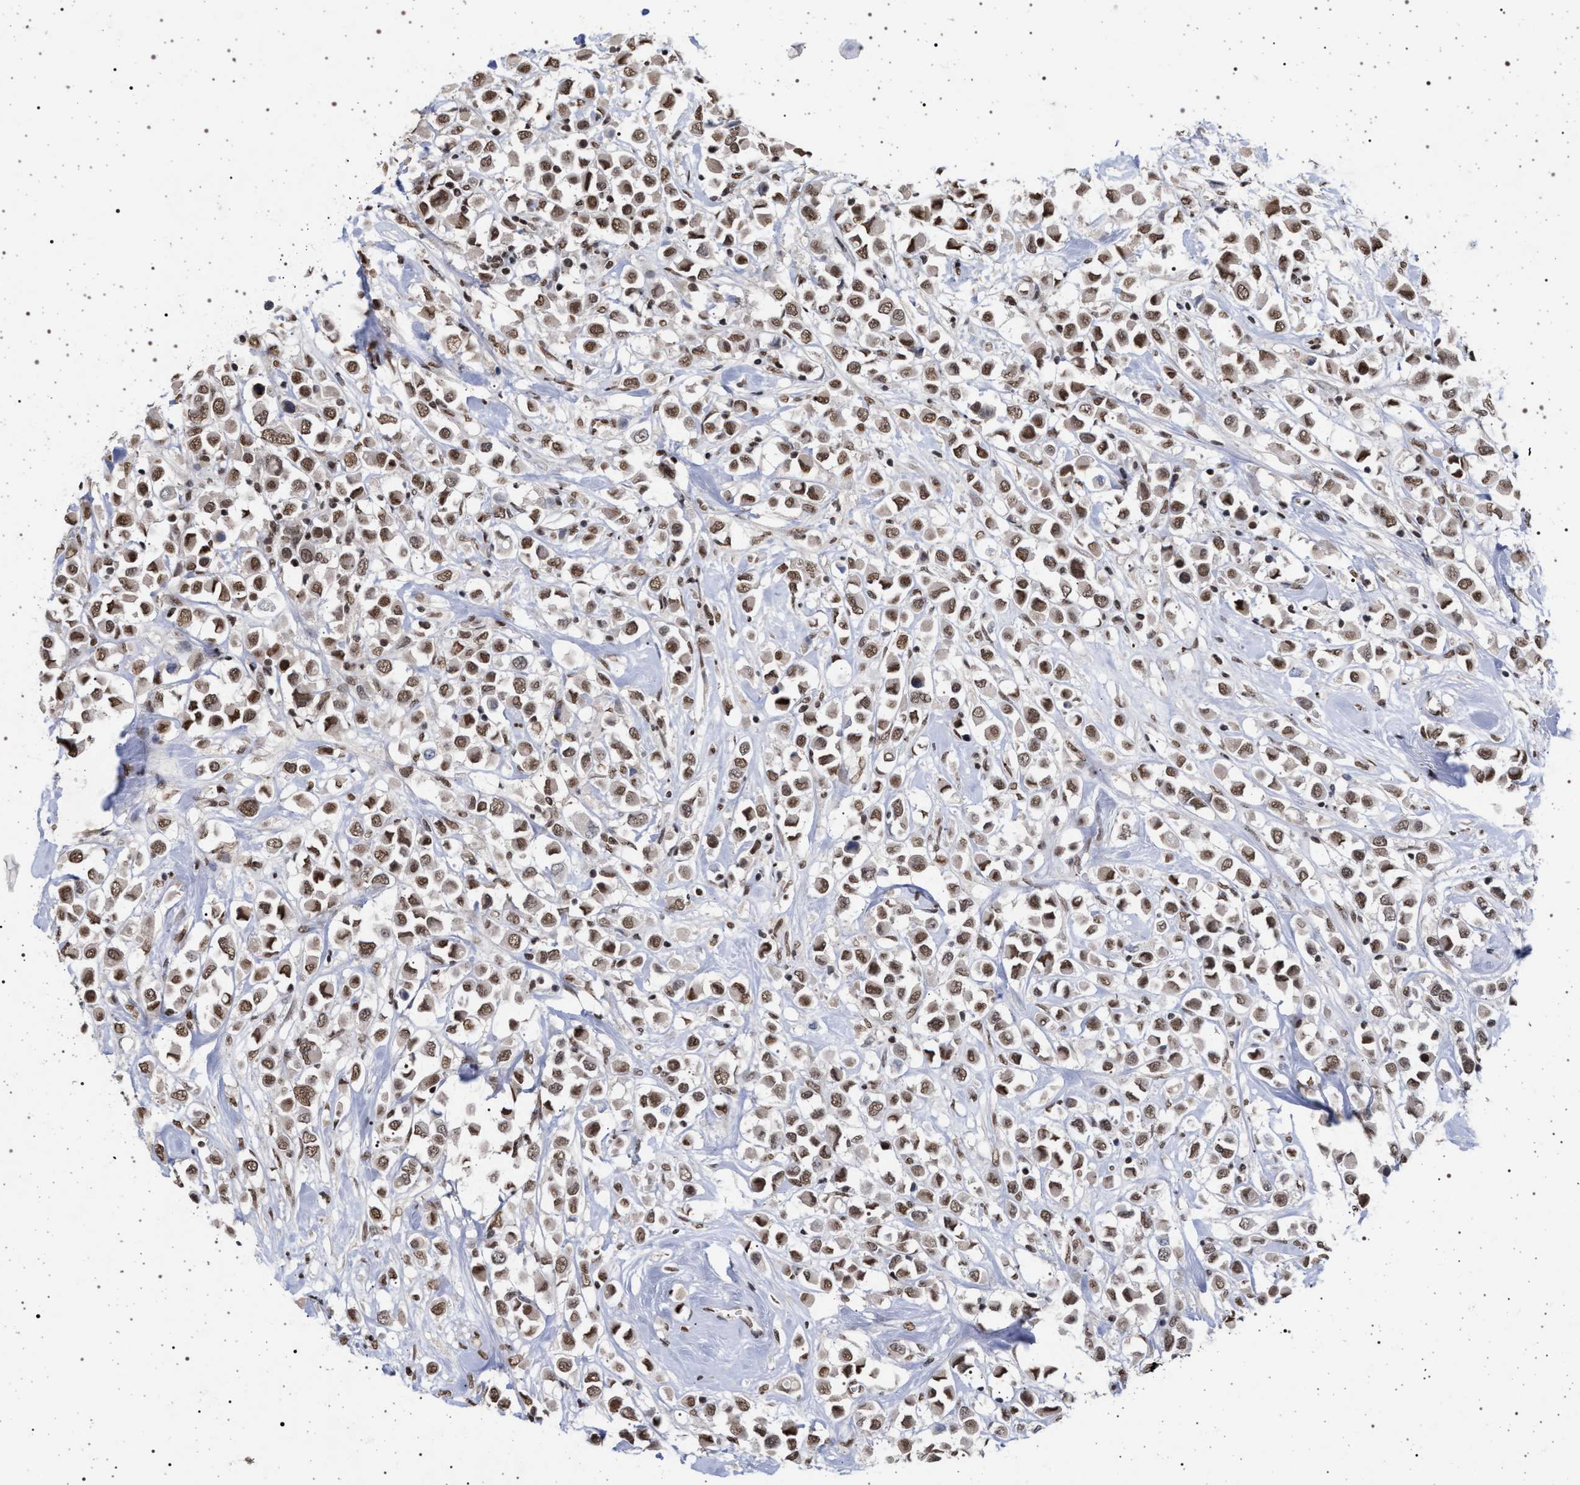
{"staining": {"intensity": "moderate", "quantity": ">75%", "location": "nuclear"}, "tissue": "breast cancer", "cell_type": "Tumor cells", "image_type": "cancer", "snomed": [{"axis": "morphology", "description": "Duct carcinoma"}, {"axis": "topography", "description": "Breast"}], "caption": "A brown stain shows moderate nuclear staining of a protein in human breast intraductal carcinoma tumor cells.", "gene": "PHF12", "patient": {"sex": "female", "age": 61}}